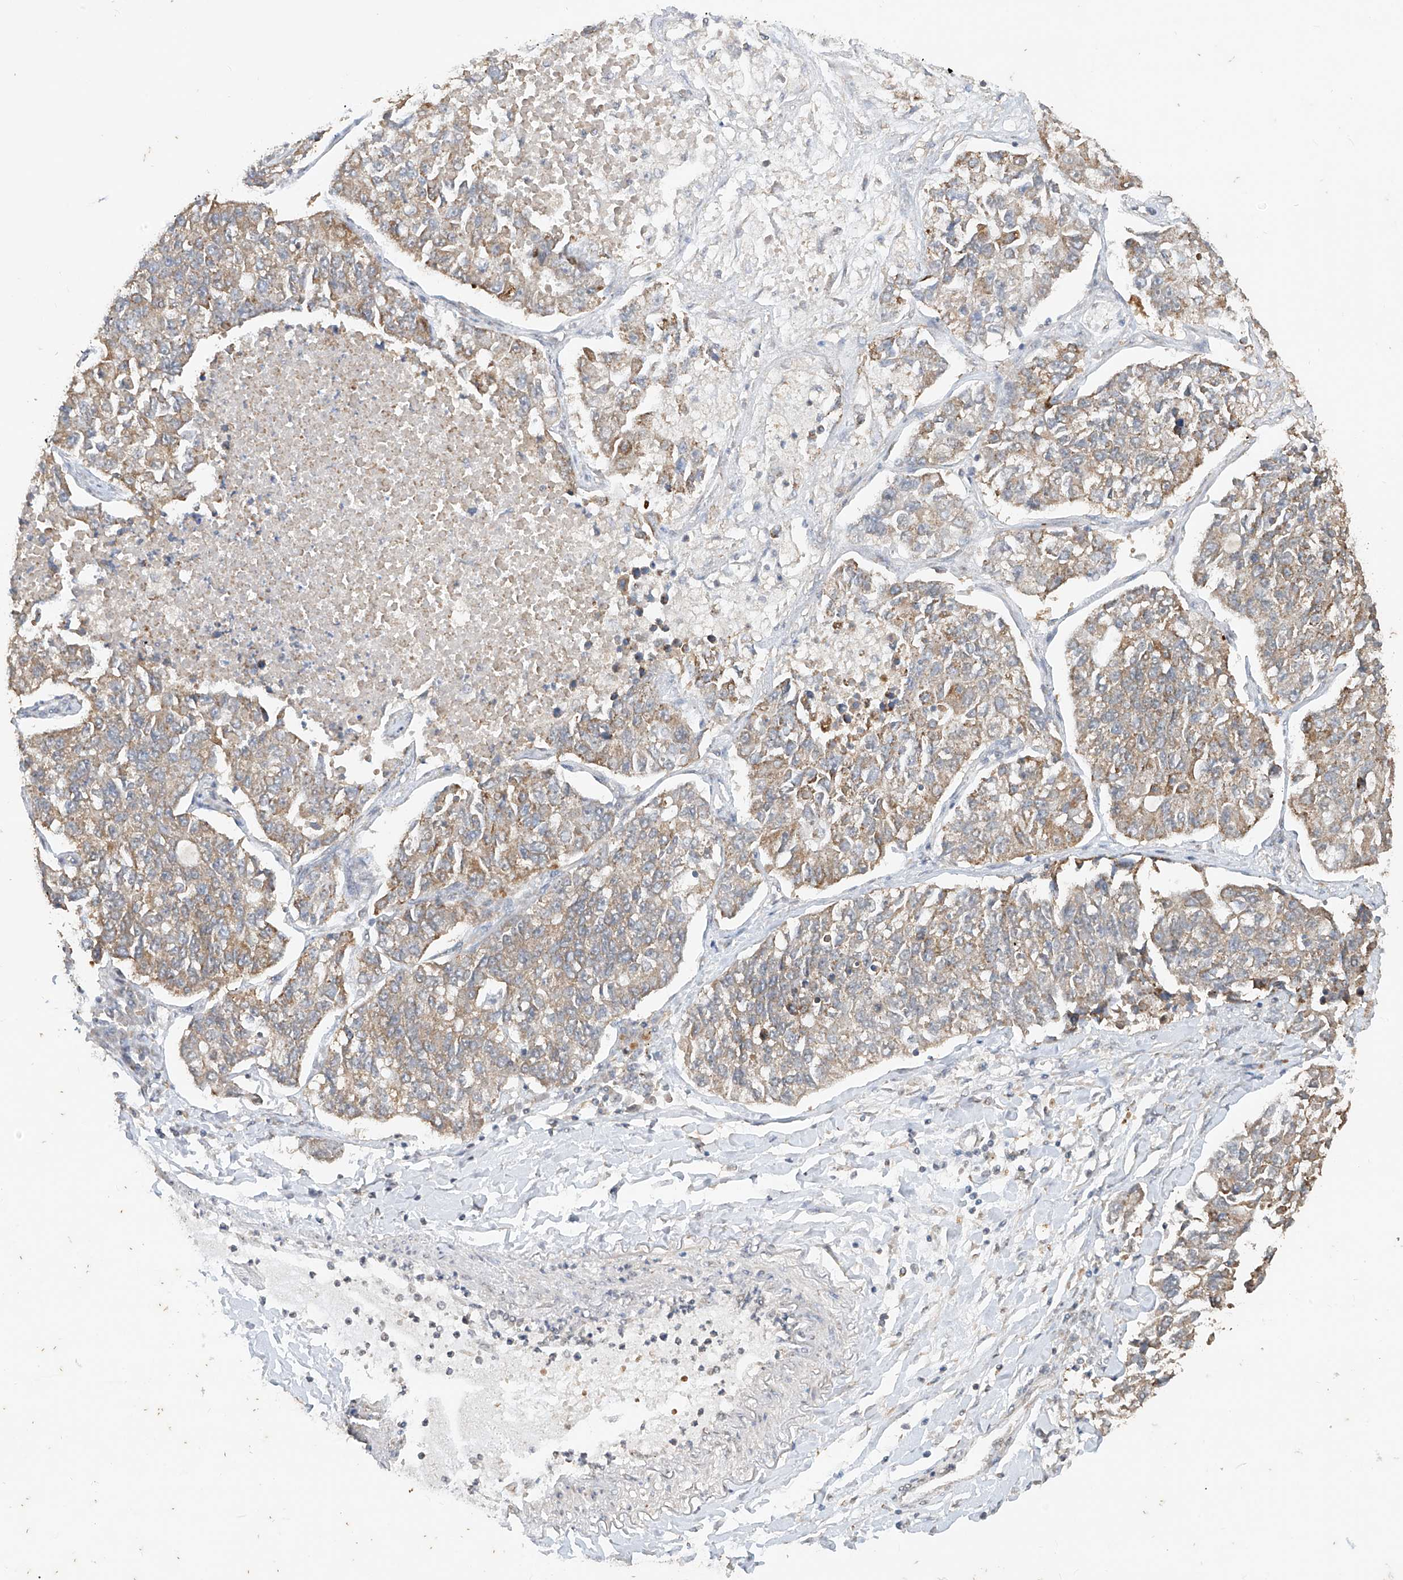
{"staining": {"intensity": "moderate", "quantity": ">75%", "location": "cytoplasmic/membranous"}, "tissue": "lung cancer", "cell_type": "Tumor cells", "image_type": "cancer", "snomed": [{"axis": "morphology", "description": "Adenocarcinoma, NOS"}, {"axis": "topography", "description": "Lung"}], "caption": "Immunohistochemical staining of lung adenocarcinoma shows moderate cytoplasmic/membranous protein positivity in approximately >75% of tumor cells. The protein is stained brown, and the nuclei are stained in blue (DAB (3,3'-diaminobenzidine) IHC with brightfield microscopy, high magnification).", "gene": "MTUS2", "patient": {"sex": "male", "age": 49}}